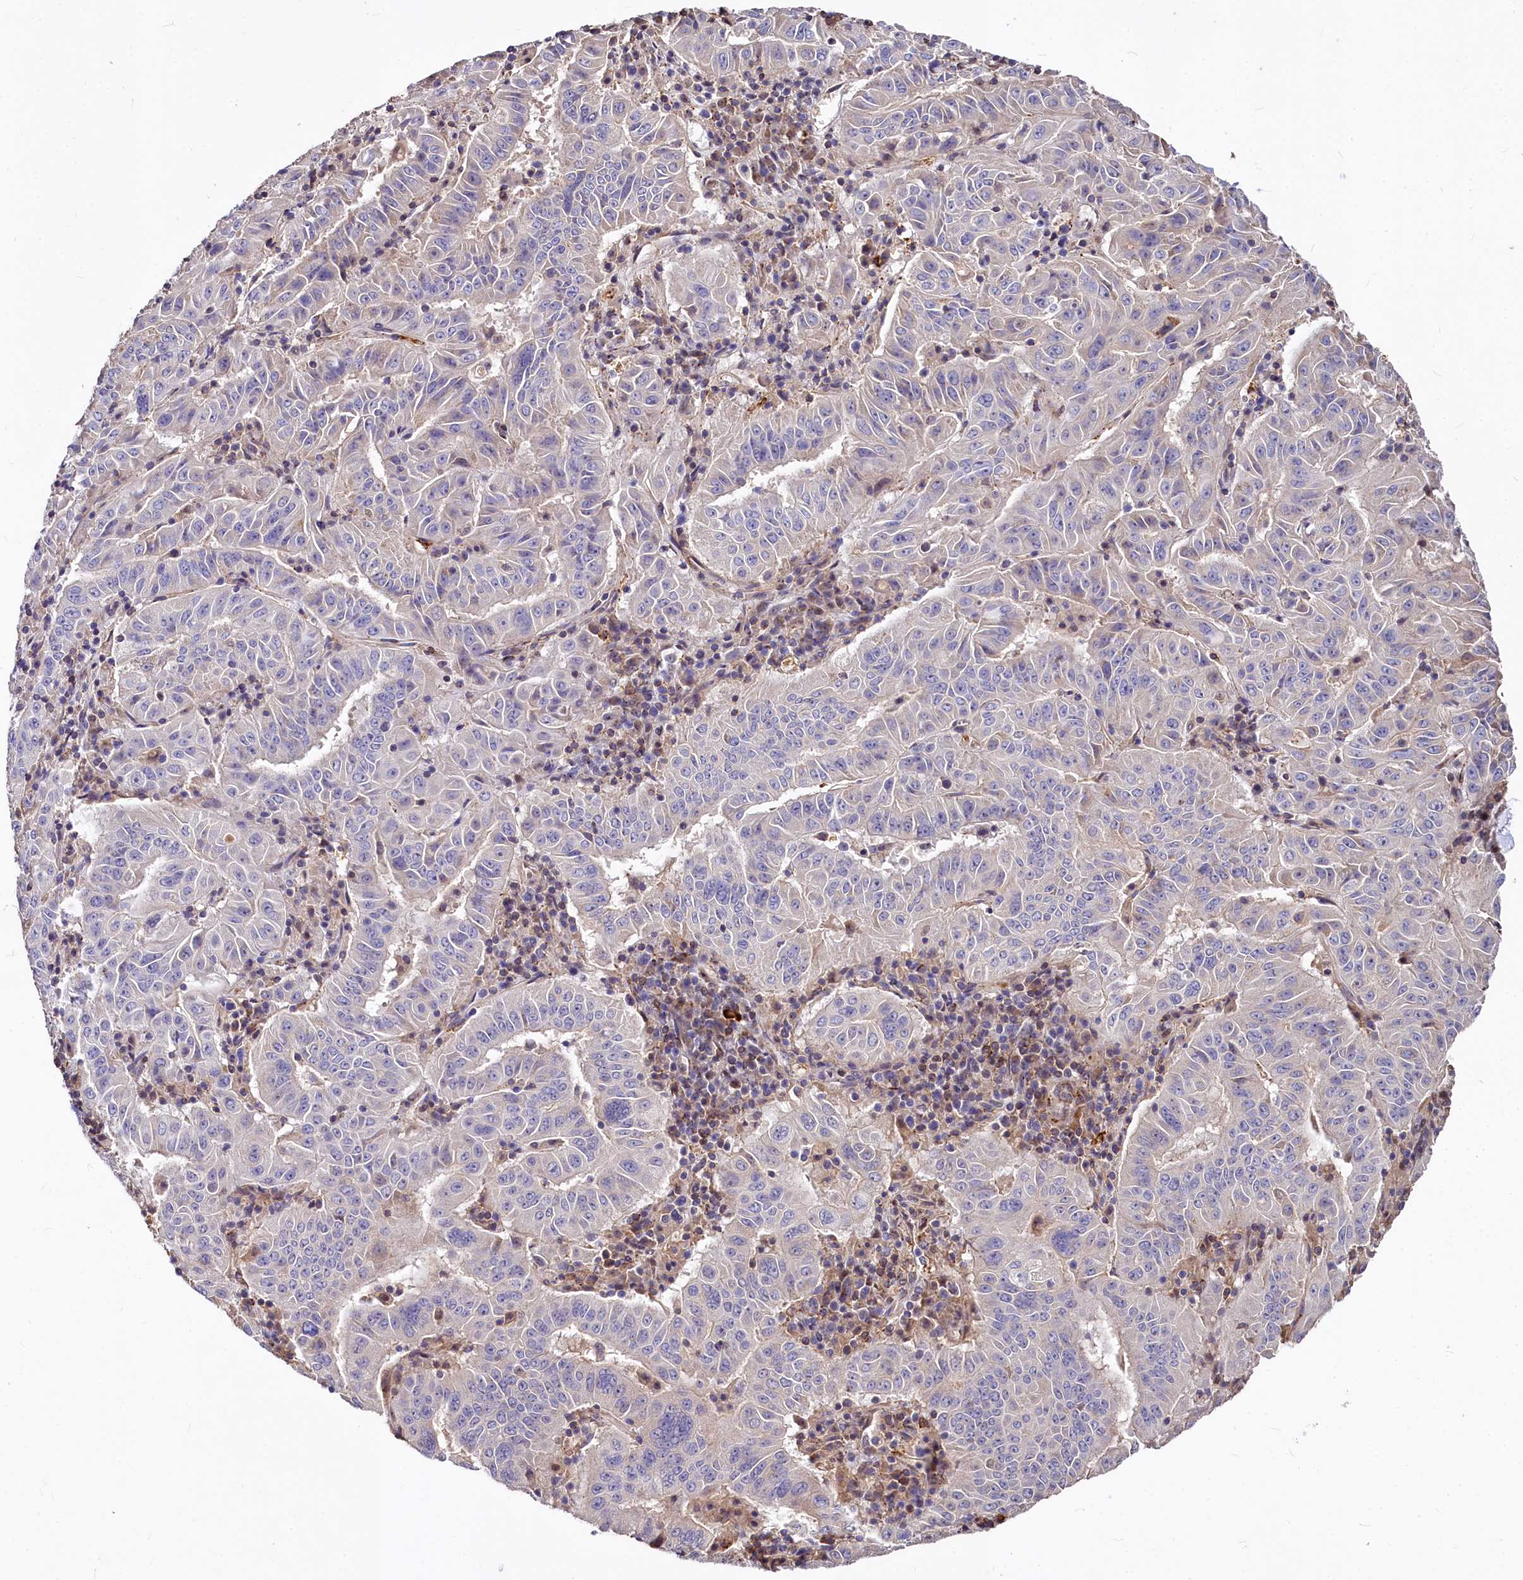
{"staining": {"intensity": "negative", "quantity": "none", "location": "none"}, "tissue": "pancreatic cancer", "cell_type": "Tumor cells", "image_type": "cancer", "snomed": [{"axis": "morphology", "description": "Adenocarcinoma, NOS"}, {"axis": "topography", "description": "Pancreas"}], "caption": "Adenocarcinoma (pancreatic) was stained to show a protein in brown. There is no significant expression in tumor cells.", "gene": "ATG101", "patient": {"sex": "male", "age": 63}}